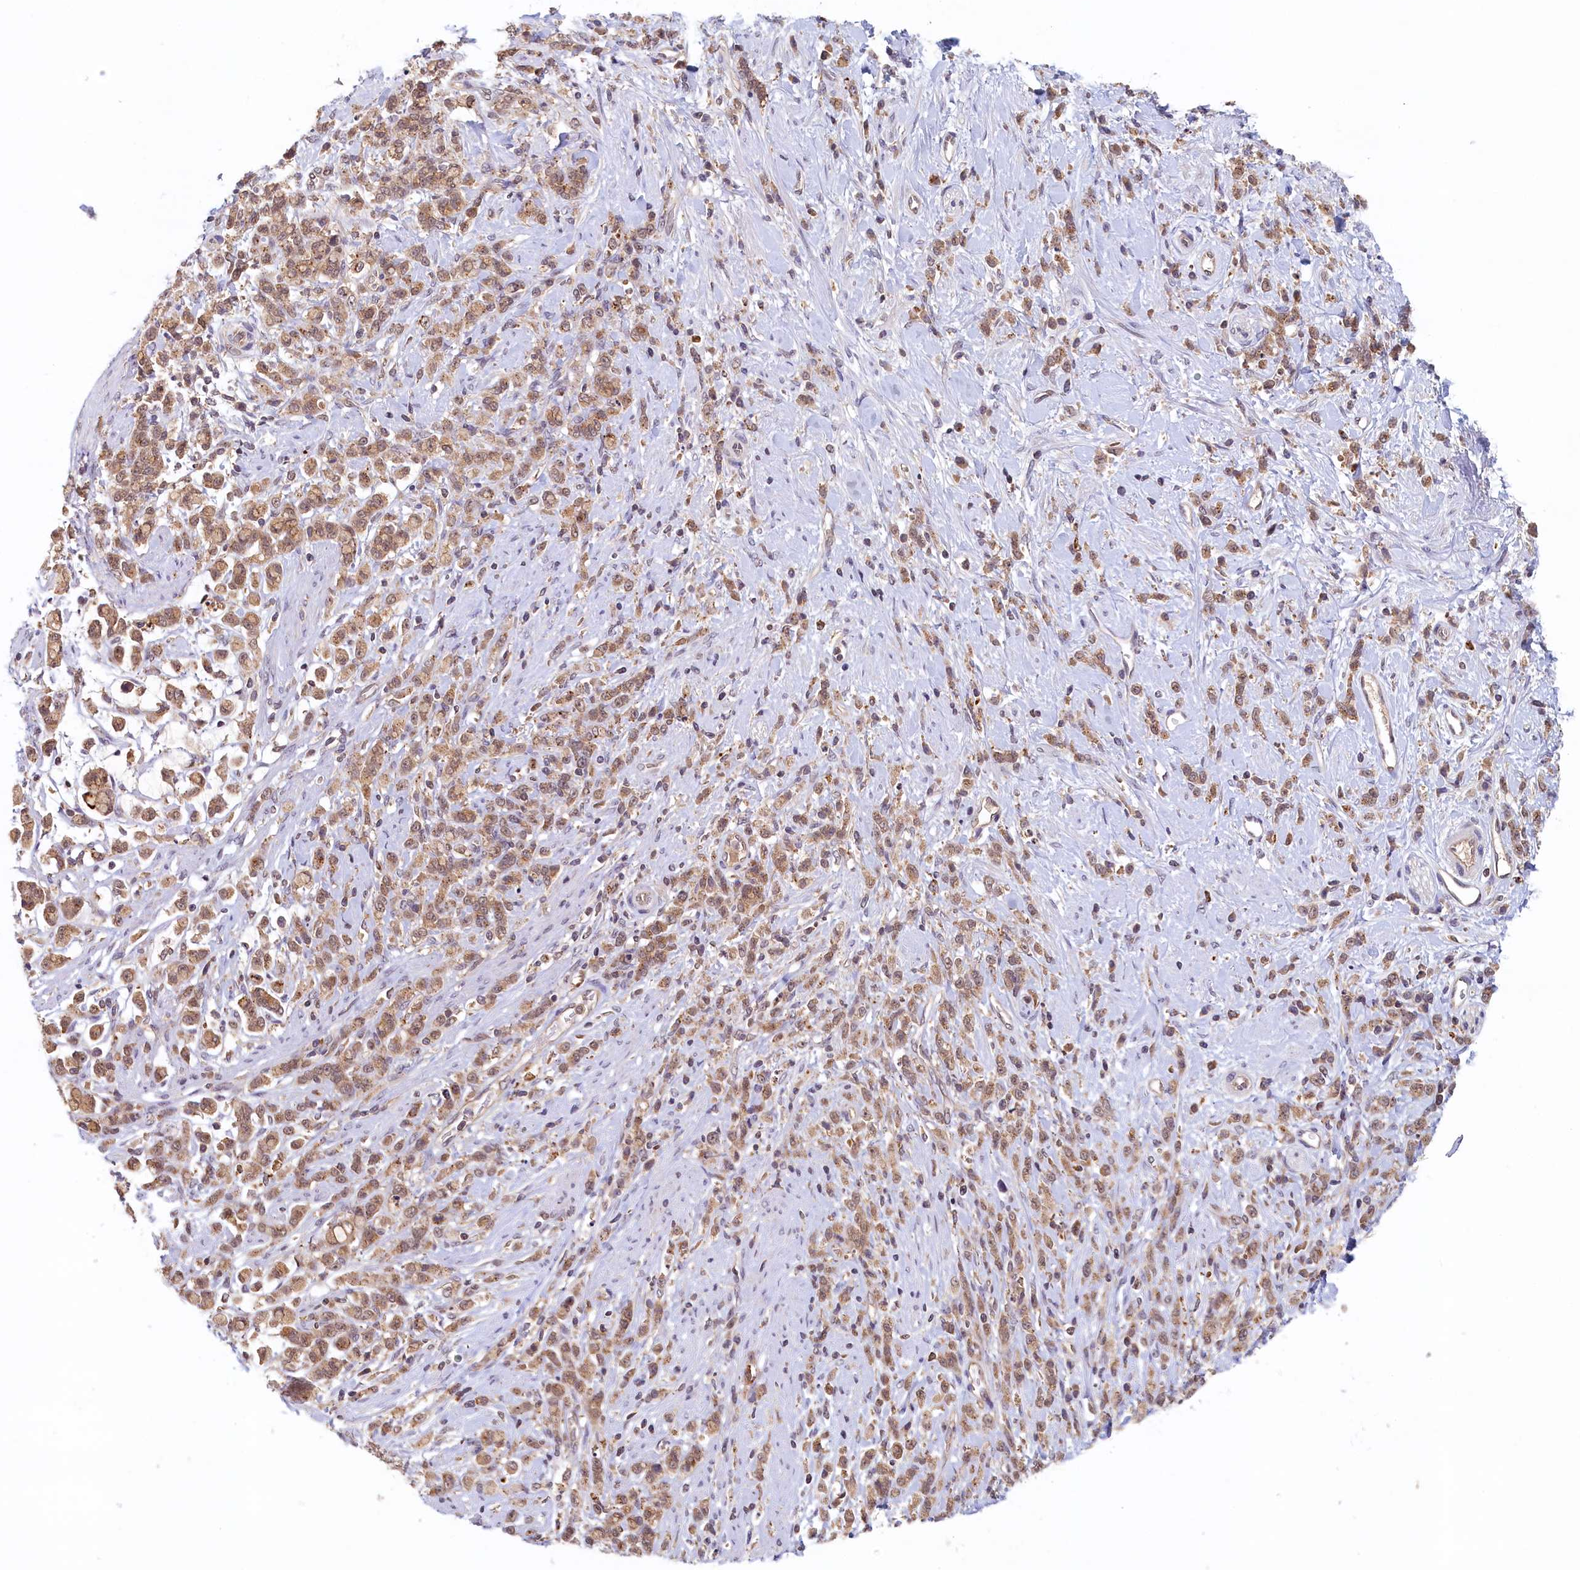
{"staining": {"intensity": "moderate", "quantity": ">75%", "location": "cytoplasmic/membranous,nuclear"}, "tissue": "stomach cancer", "cell_type": "Tumor cells", "image_type": "cancer", "snomed": [{"axis": "morphology", "description": "Adenocarcinoma, NOS"}, {"axis": "topography", "description": "Stomach"}], "caption": "A high-resolution micrograph shows IHC staining of stomach cancer (adenocarcinoma), which exhibits moderate cytoplasmic/membranous and nuclear expression in about >75% of tumor cells.", "gene": "NUBP2", "patient": {"sex": "female", "age": 60}}